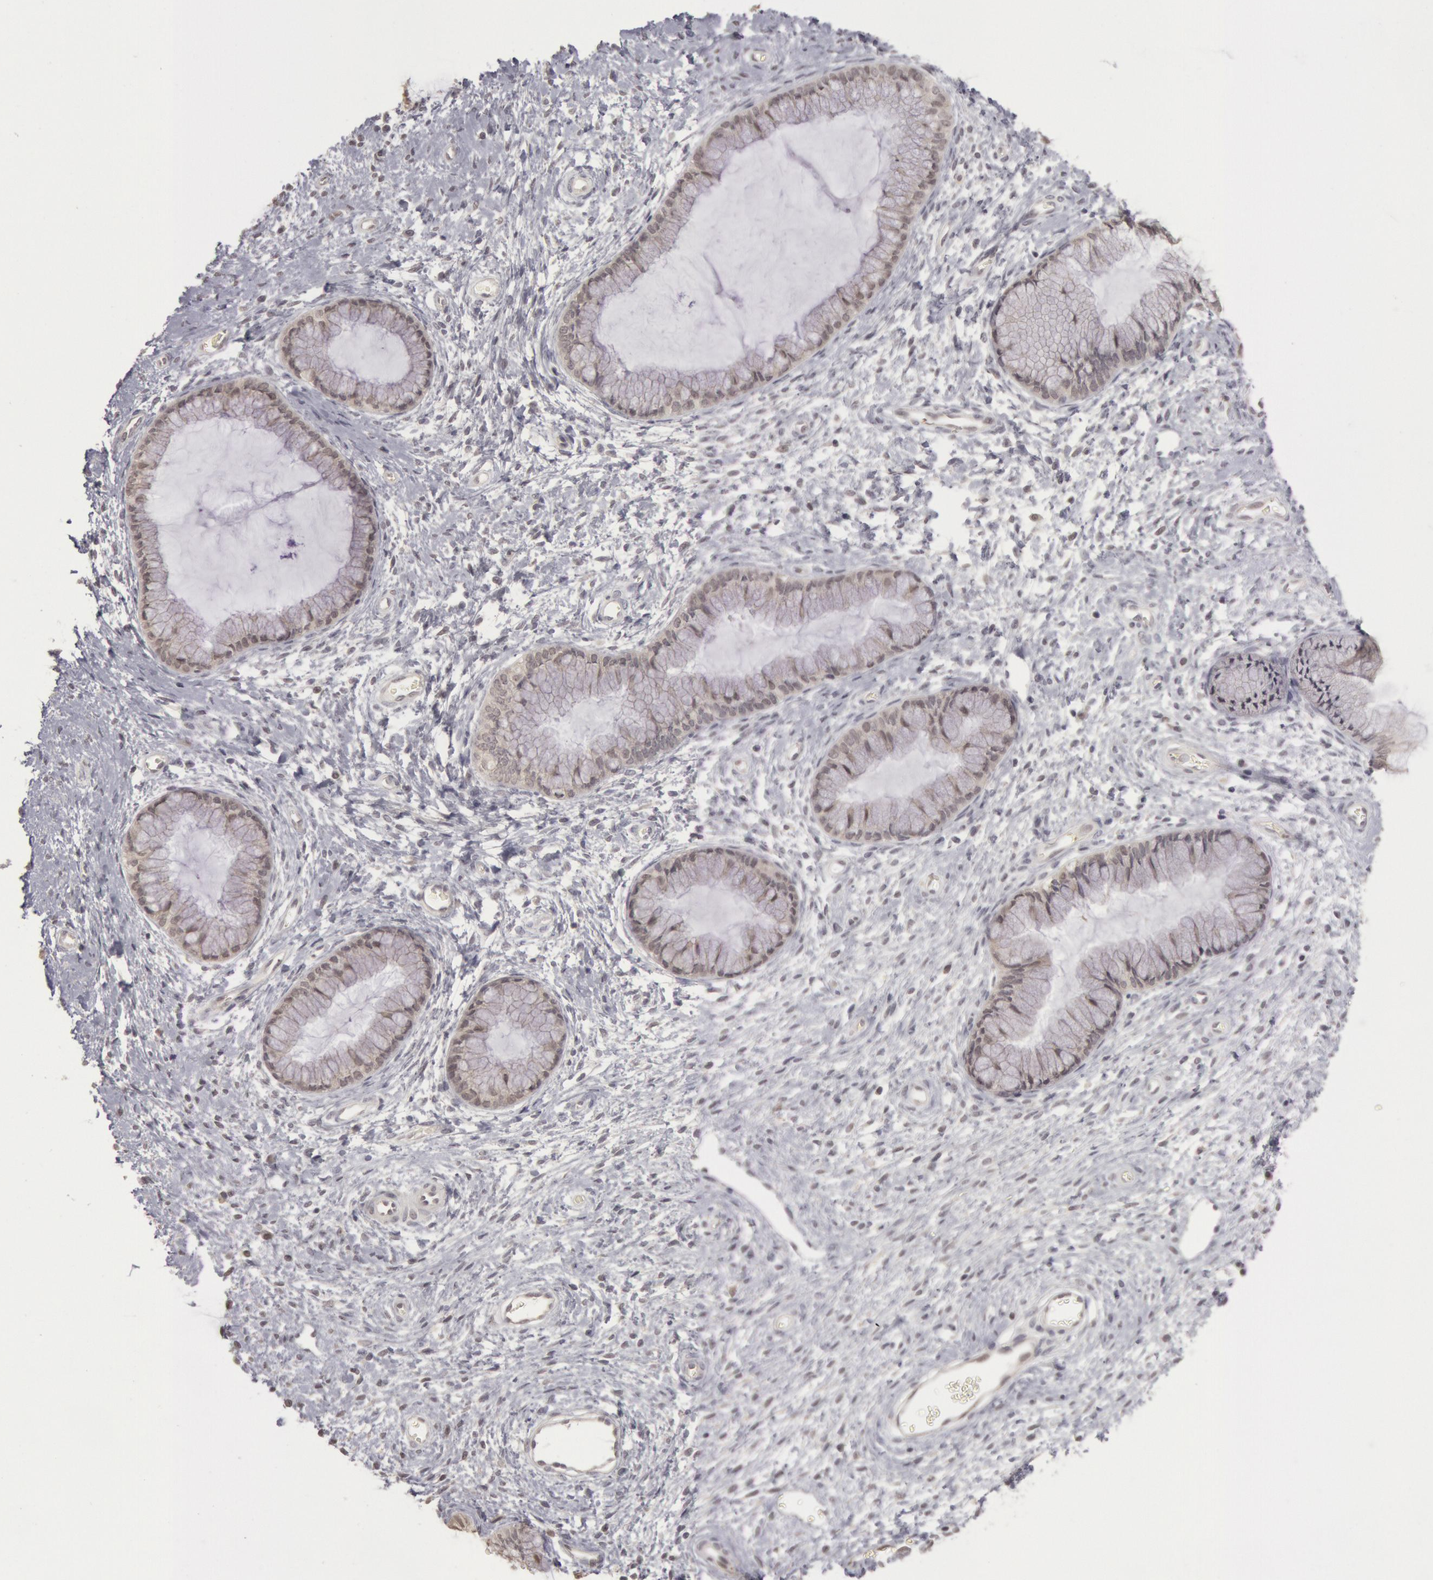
{"staining": {"intensity": "negative", "quantity": "none", "location": "none"}, "tissue": "cervix", "cell_type": "Glandular cells", "image_type": "normal", "snomed": [{"axis": "morphology", "description": "Normal tissue, NOS"}, {"axis": "topography", "description": "Cervix"}], "caption": "Glandular cells are negative for protein expression in benign human cervix. (Stains: DAB IHC with hematoxylin counter stain, Microscopy: brightfield microscopy at high magnification).", "gene": "RIMBP3B", "patient": {"sex": "female", "age": 27}}